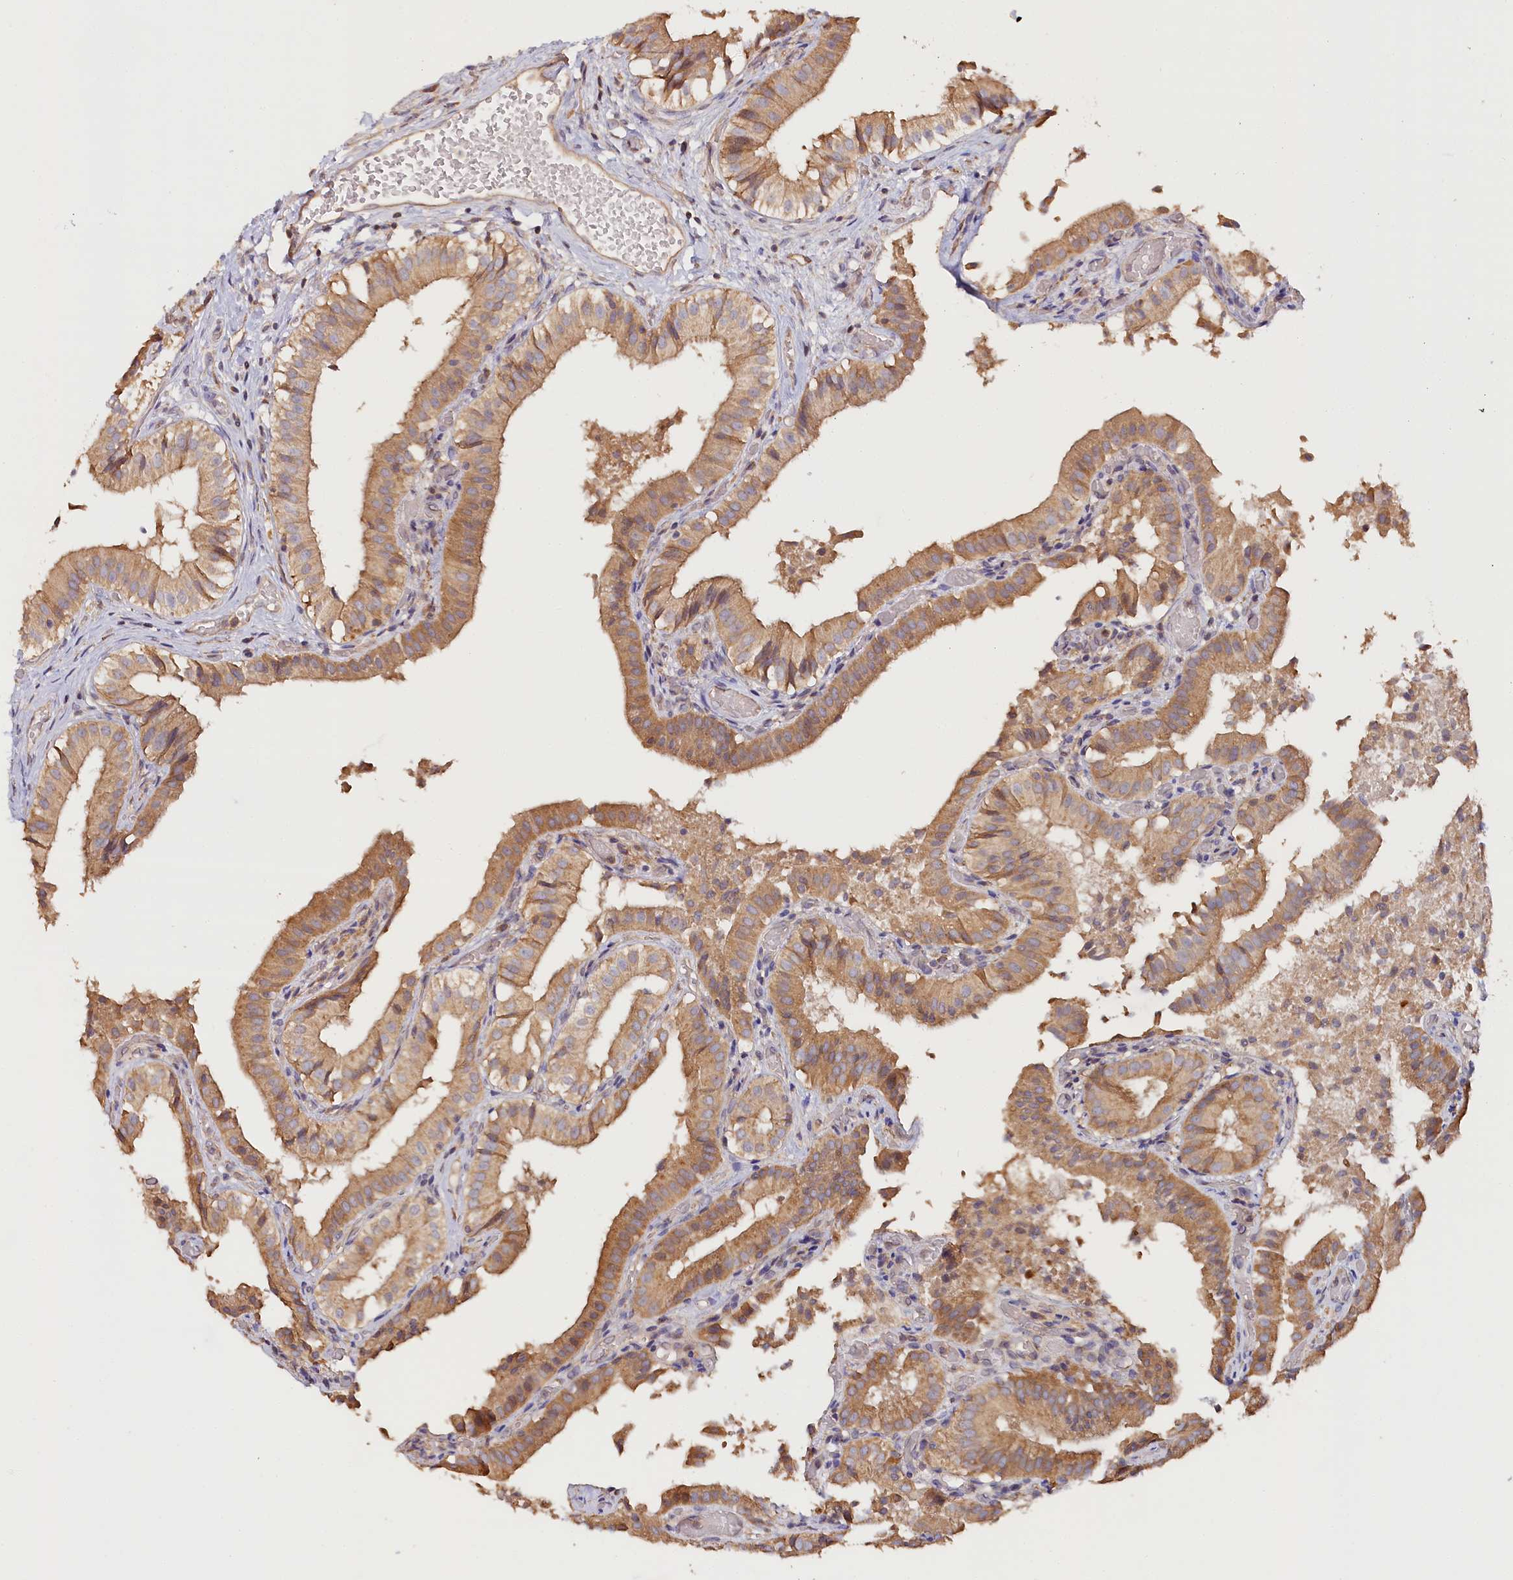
{"staining": {"intensity": "moderate", "quantity": ">75%", "location": "cytoplasmic/membranous"}, "tissue": "gallbladder", "cell_type": "Glandular cells", "image_type": "normal", "snomed": [{"axis": "morphology", "description": "Normal tissue, NOS"}, {"axis": "topography", "description": "Gallbladder"}], "caption": "Gallbladder stained for a protein (brown) demonstrates moderate cytoplasmic/membranous positive expression in about >75% of glandular cells.", "gene": "KATNB1", "patient": {"sex": "female", "age": 47}}